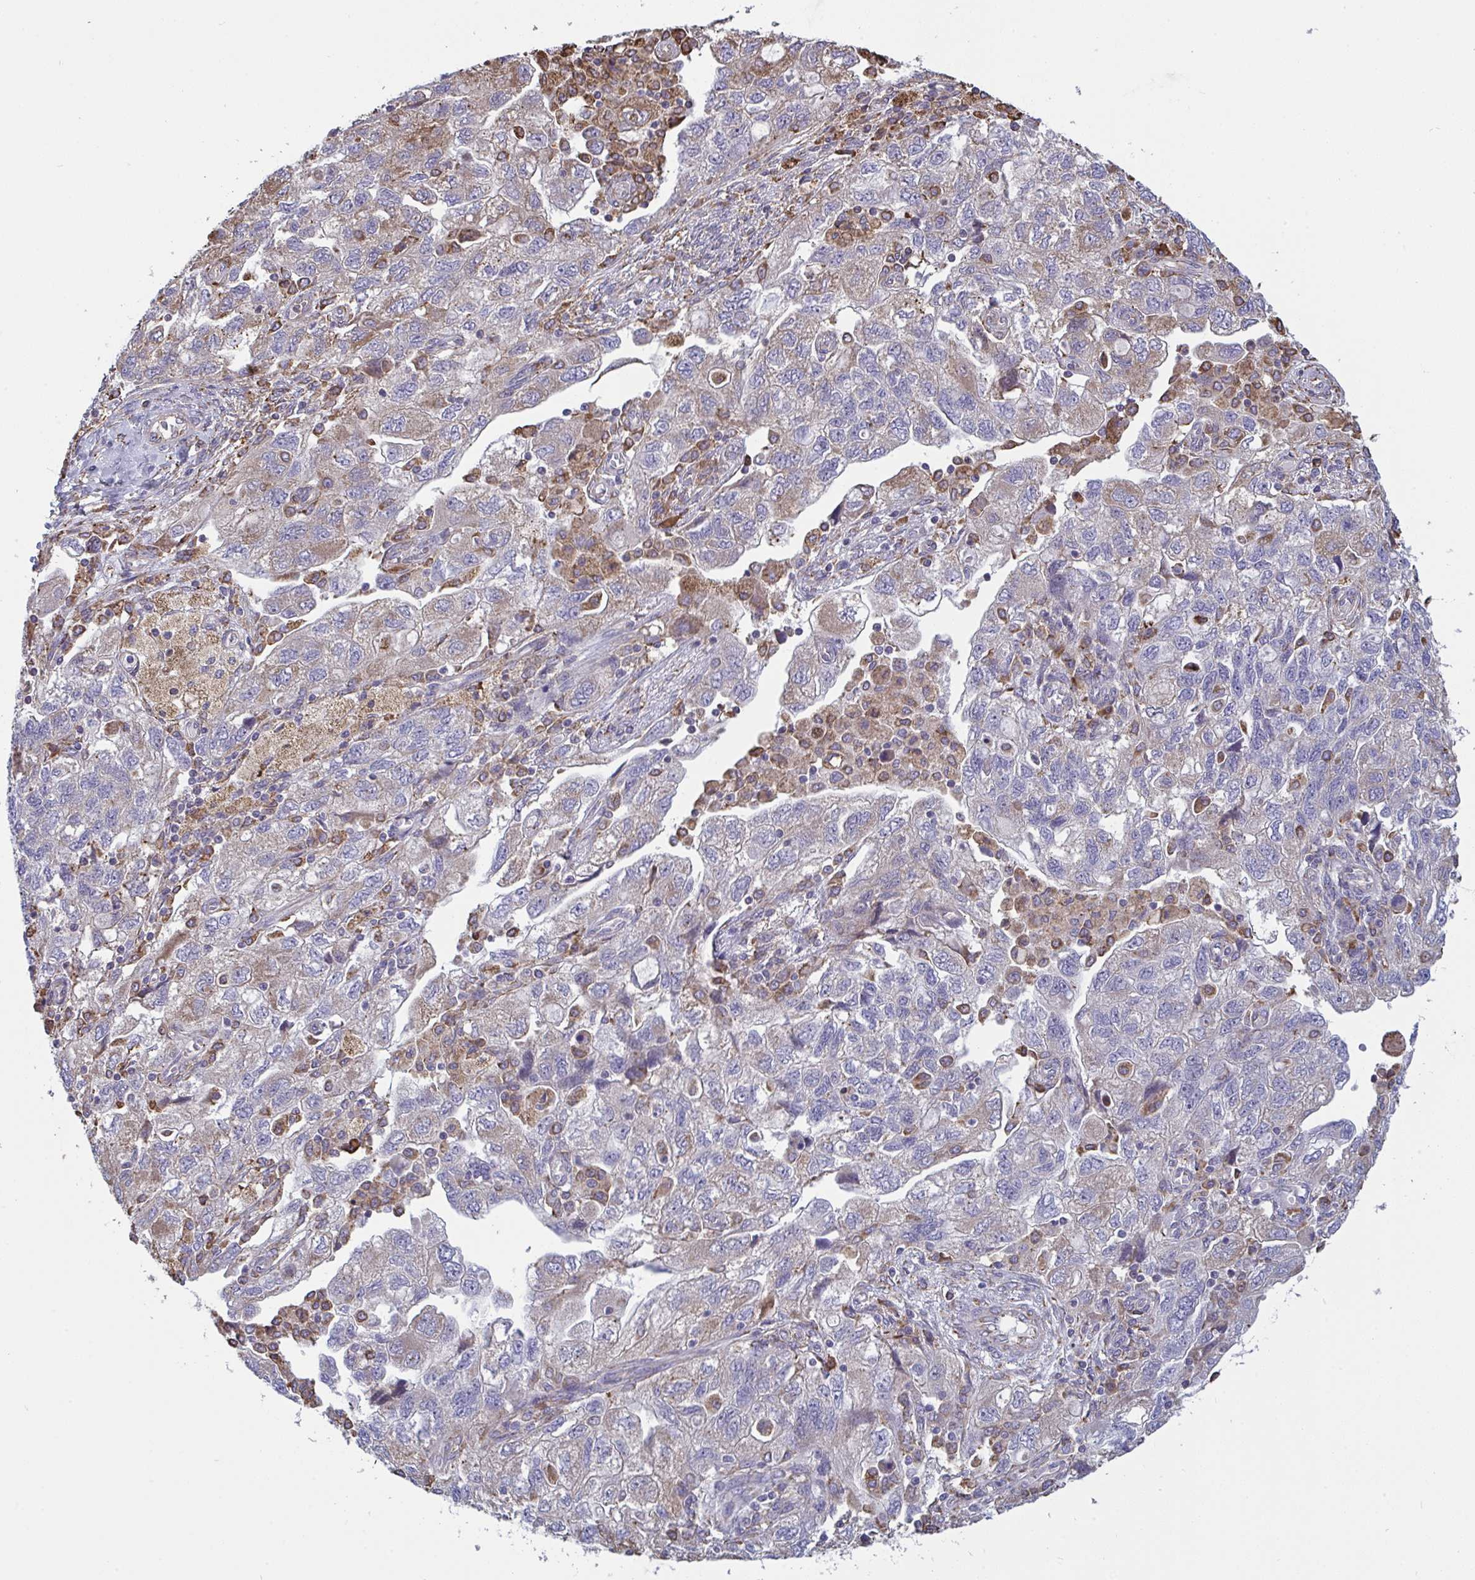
{"staining": {"intensity": "negative", "quantity": "none", "location": "none"}, "tissue": "ovarian cancer", "cell_type": "Tumor cells", "image_type": "cancer", "snomed": [{"axis": "morphology", "description": "Carcinoma, NOS"}, {"axis": "morphology", "description": "Cystadenocarcinoma, serous, NOS"}, {"axis": "topography", "description": "Ovary"}], "caption": "An IHC micrograph of ovarian cancer is shown. There is no staining in tumor cells of ovarian cancer. (DAB (3,3'-diaminobenzidine) IHC, high magnification).", "gene": "MYMK", "patient": {"sex": "female", "age": 69}}